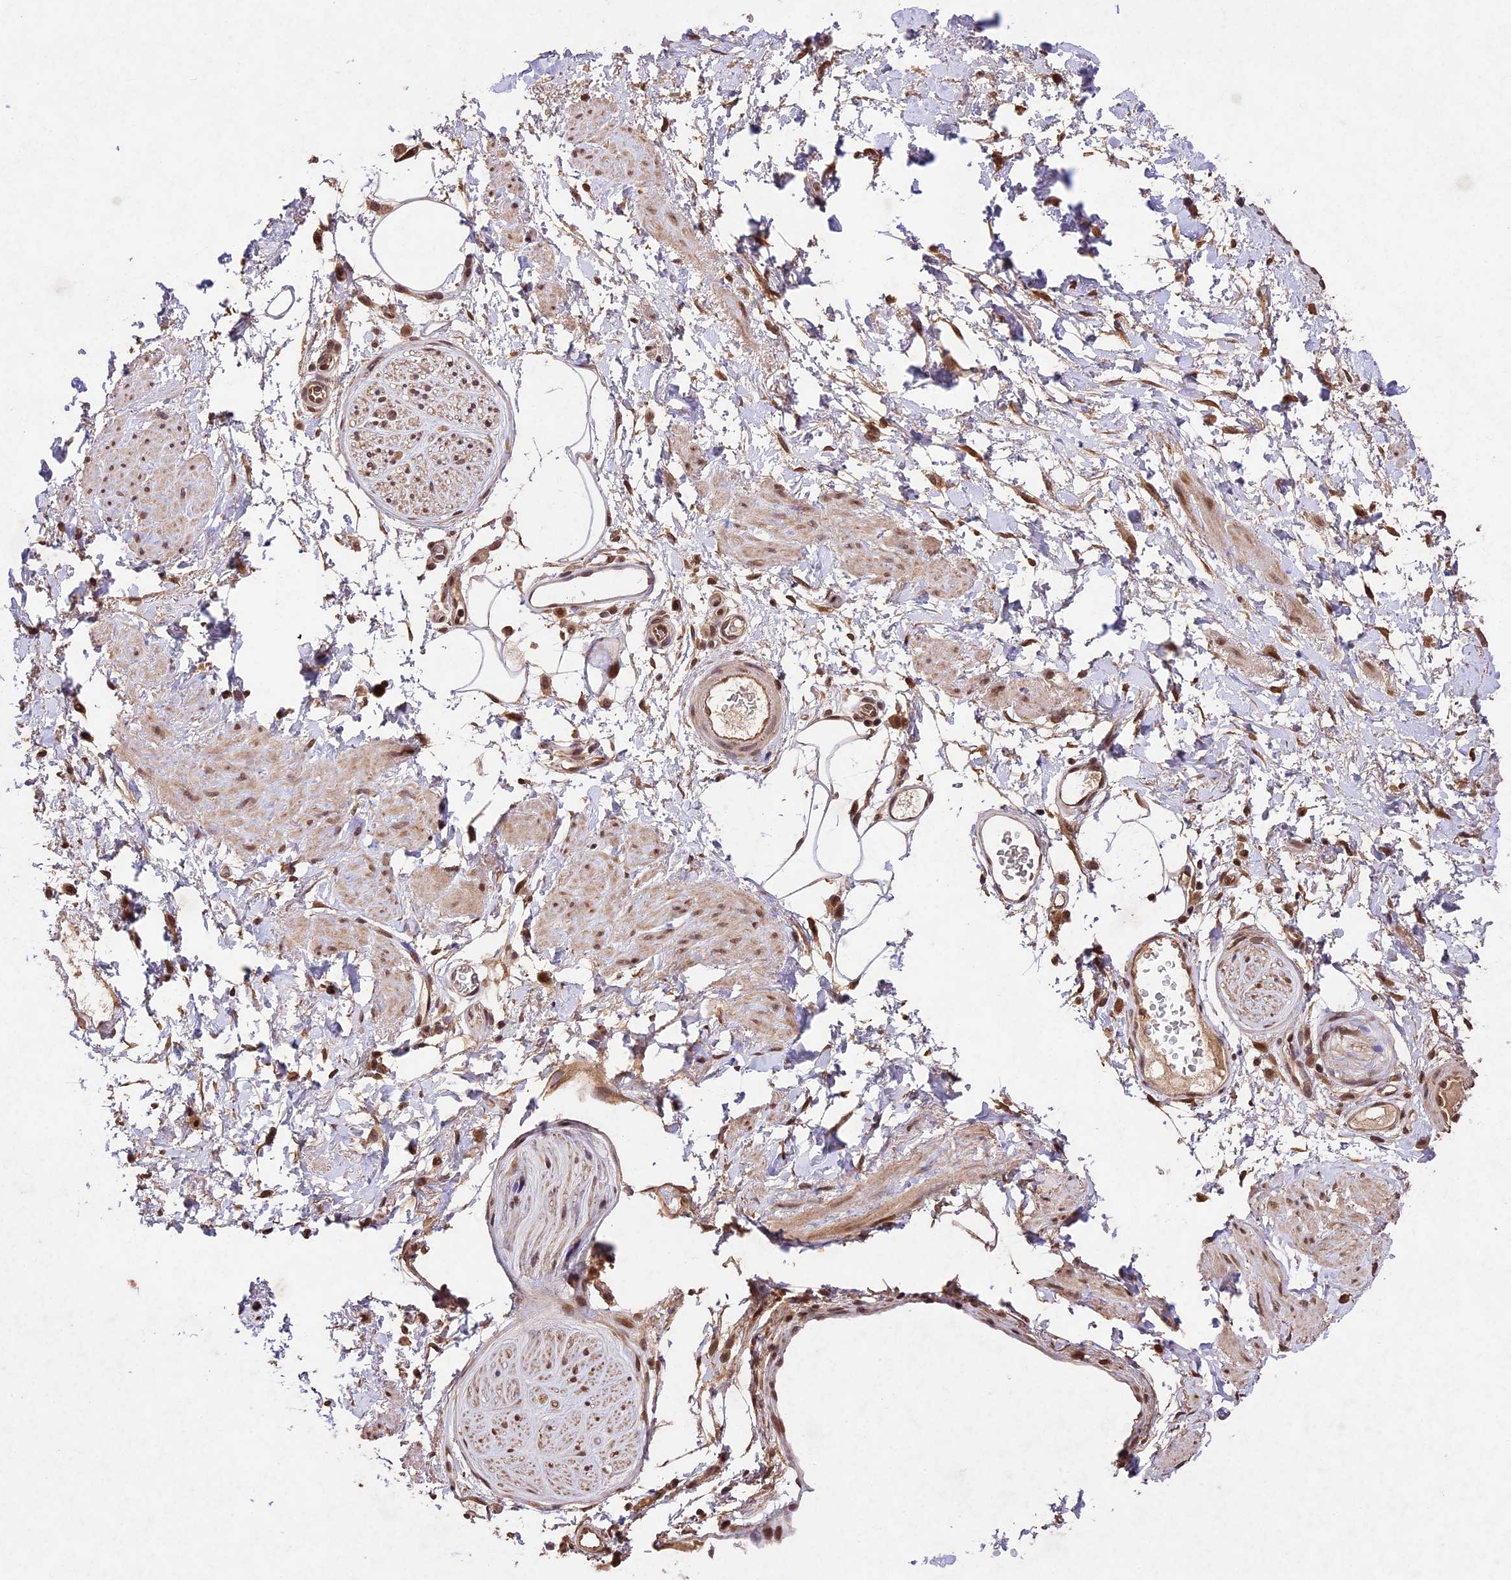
{"staining": {"intensity": "moderate", "quantity": ">75%", "location": "cytoplasmic/membranous,nuclear"}, "tissue": "adipose tissue", "cell_type": "Adipocytes", "image_type": "normal", "snomed": [{"axis": "morphology", "description": "Normal tissue, NOS"}, {"axis": "morphology", "description": "Adenocarcinoma, NOS"}, {"axis": "topography", "description": "Rectum"}, {"axis": "topography", "description": "Vagina"}, {"axis": "topography", "description": "Peripheral nerve tissue"}], "caption": "Immunohistochemistry (IHC) (DAB) staining of unremarkable adipose tissue demonstrates moderate cytoplasmic/membranous,nuclear protein expression in approximately >75% of adipocytes. Nuclei are stained in blue.", "gene": "CDKN2AIP", "patient": {"sex": "female", "age": 71}}